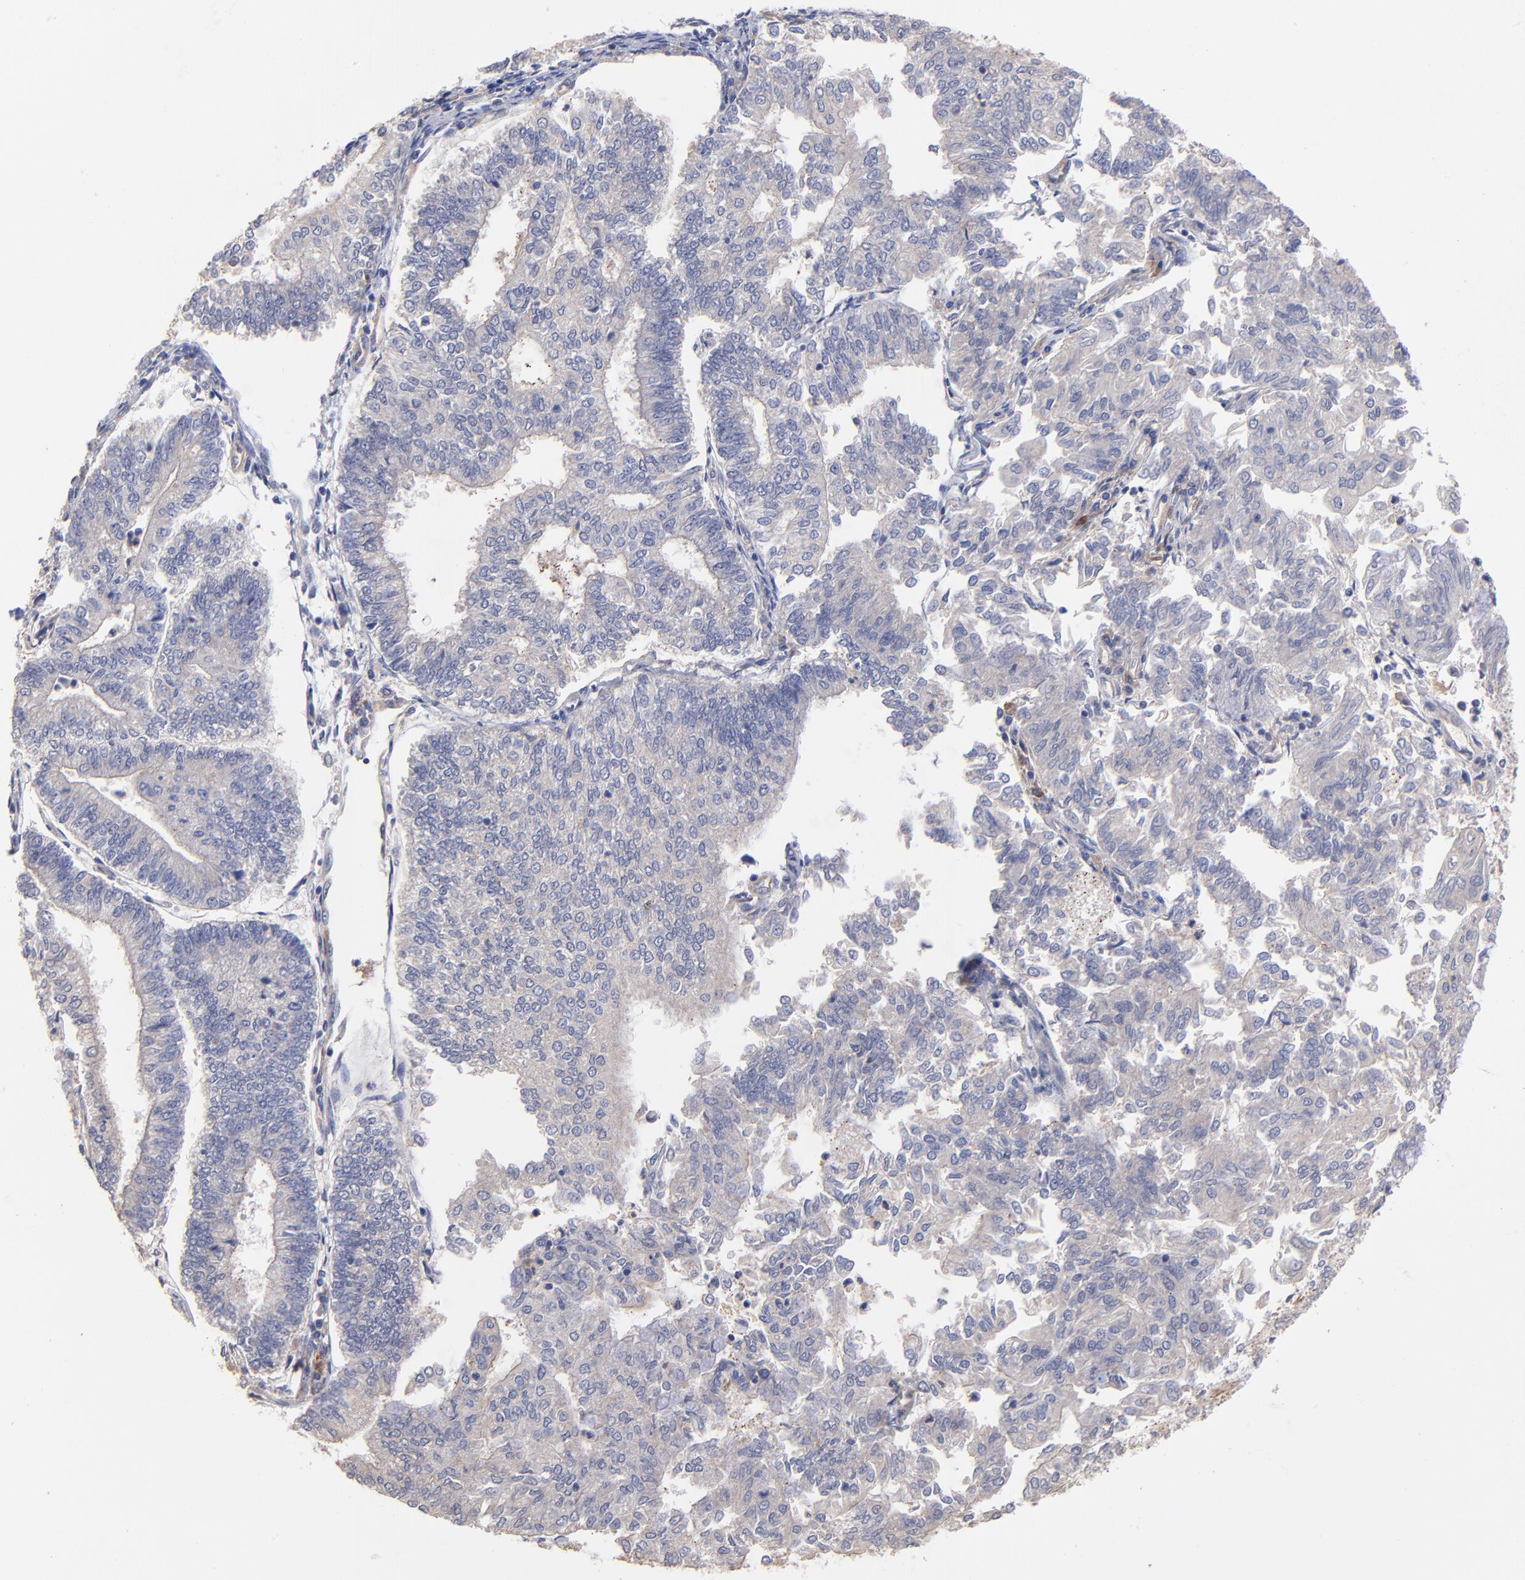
{"staining": {"intensity": "negative", "quantity": "none", "location": "none"}, "tissue": "endometrial cancer", "cell_type": "Tumor cells", "image_type": "cancer", "snomed": [{"axis": "morphology", "description": "Adenocarcinoma, NOS"}, {"axis": "topography", "description": "Endometrium"}], "caption": "Tumor cells are negative for protein expression in human endometrial adenocarcinoma. (DAB (3,3'-diaminobenzidine) IHC visualized using brightfield microscopy, high magnification).", "gene": "ASB7", "patient": {"sex": "female", "age": 59}}